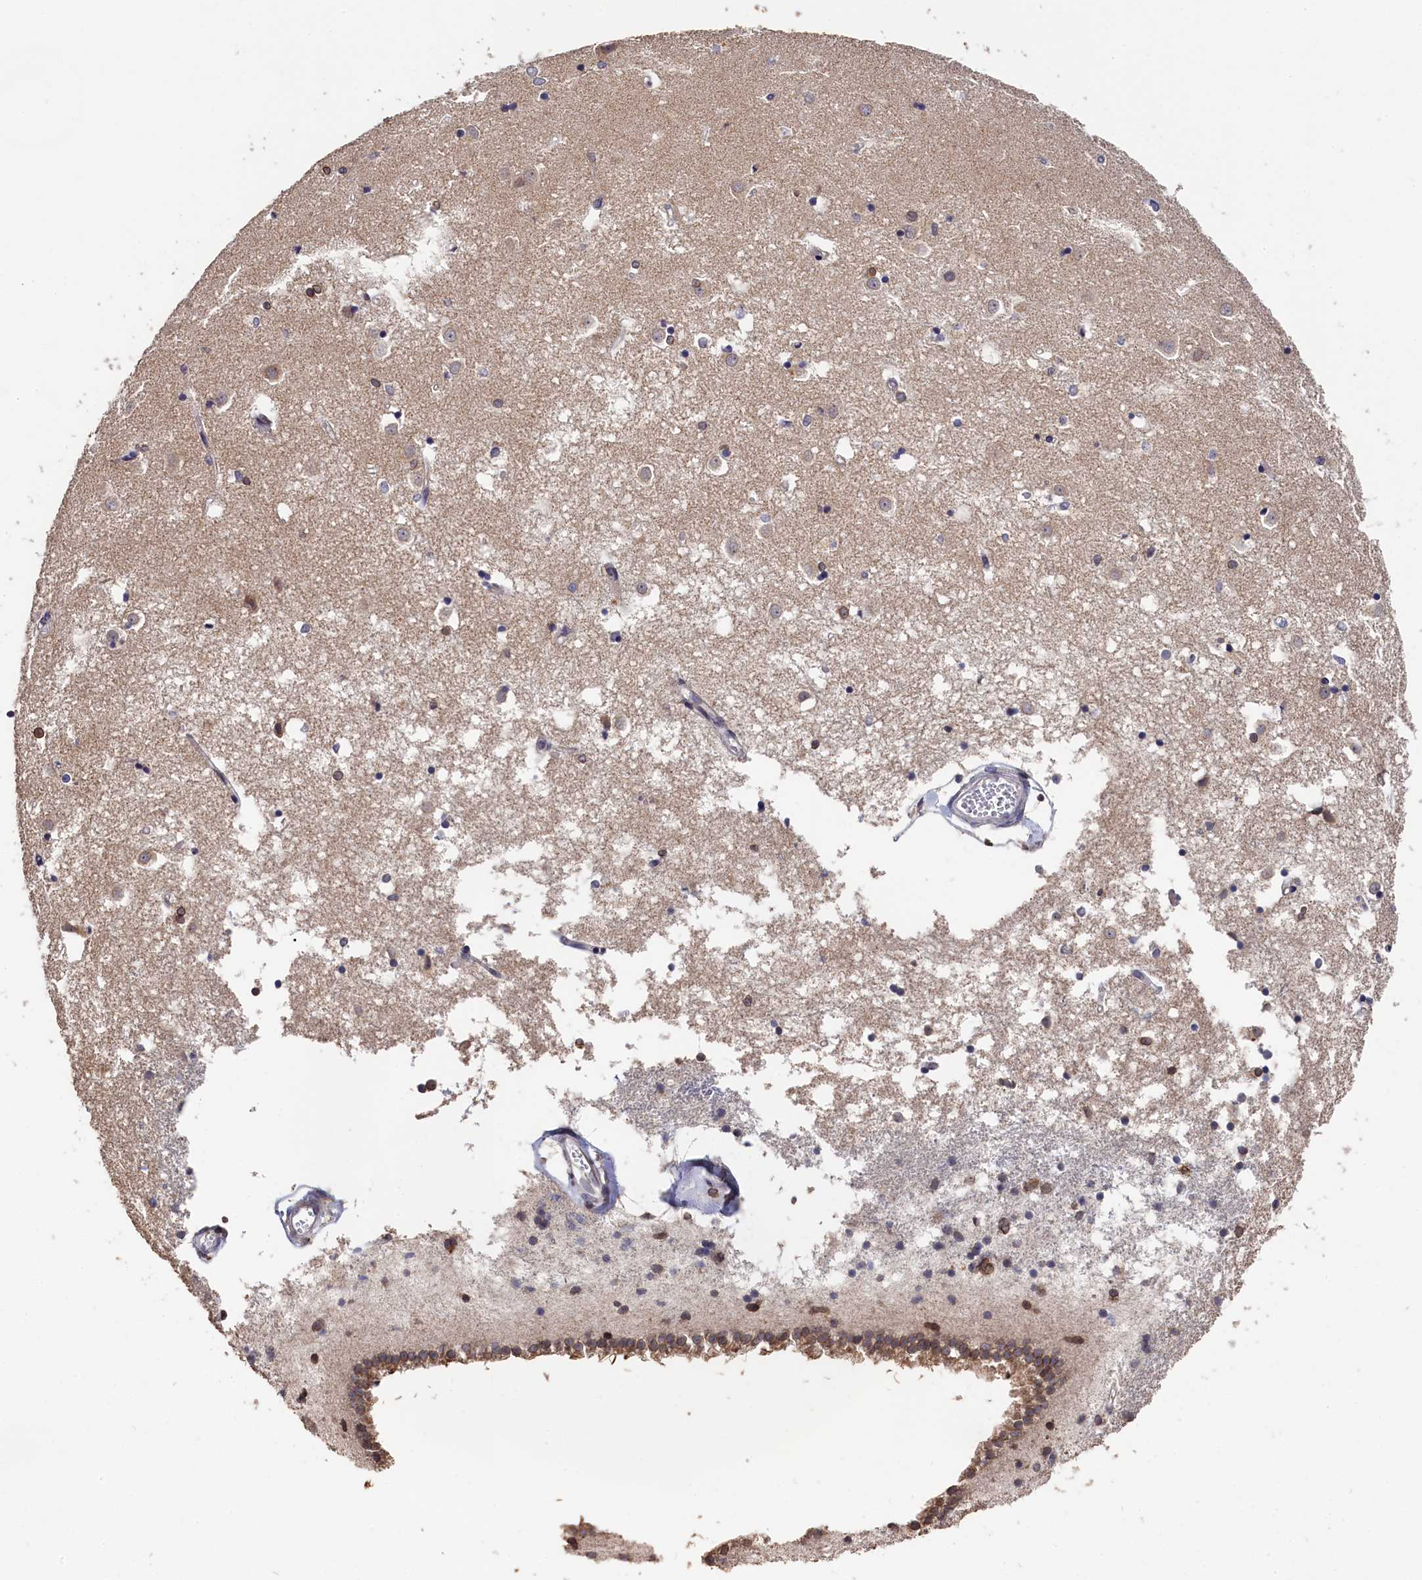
{"staining": {"intensity": "weak", "quantity": "<25%", "location": "cytoplasmic/membranous"}, "tissue": "caudate", "cell_type": "Glial cells", "image_type": "normal", "snomed": [{"axis": "morphology", "description": "Normal tissue, NOS"}, {"axis": "topography", "description": "Lateral ventricle wall"}], "caption": "IHC histopathology image of benign caudate: caudate stained with DAB (3,3'-diaminobenzidine) exhibits no significant protein staining in glial cells. (DAB (3,3'-diaminobenzidine) immunohistochemistry visualized using brightfield microscopy, high magnification).", "gene": "ANKEF1", "patient": {"sex": "male", "age": 45}}